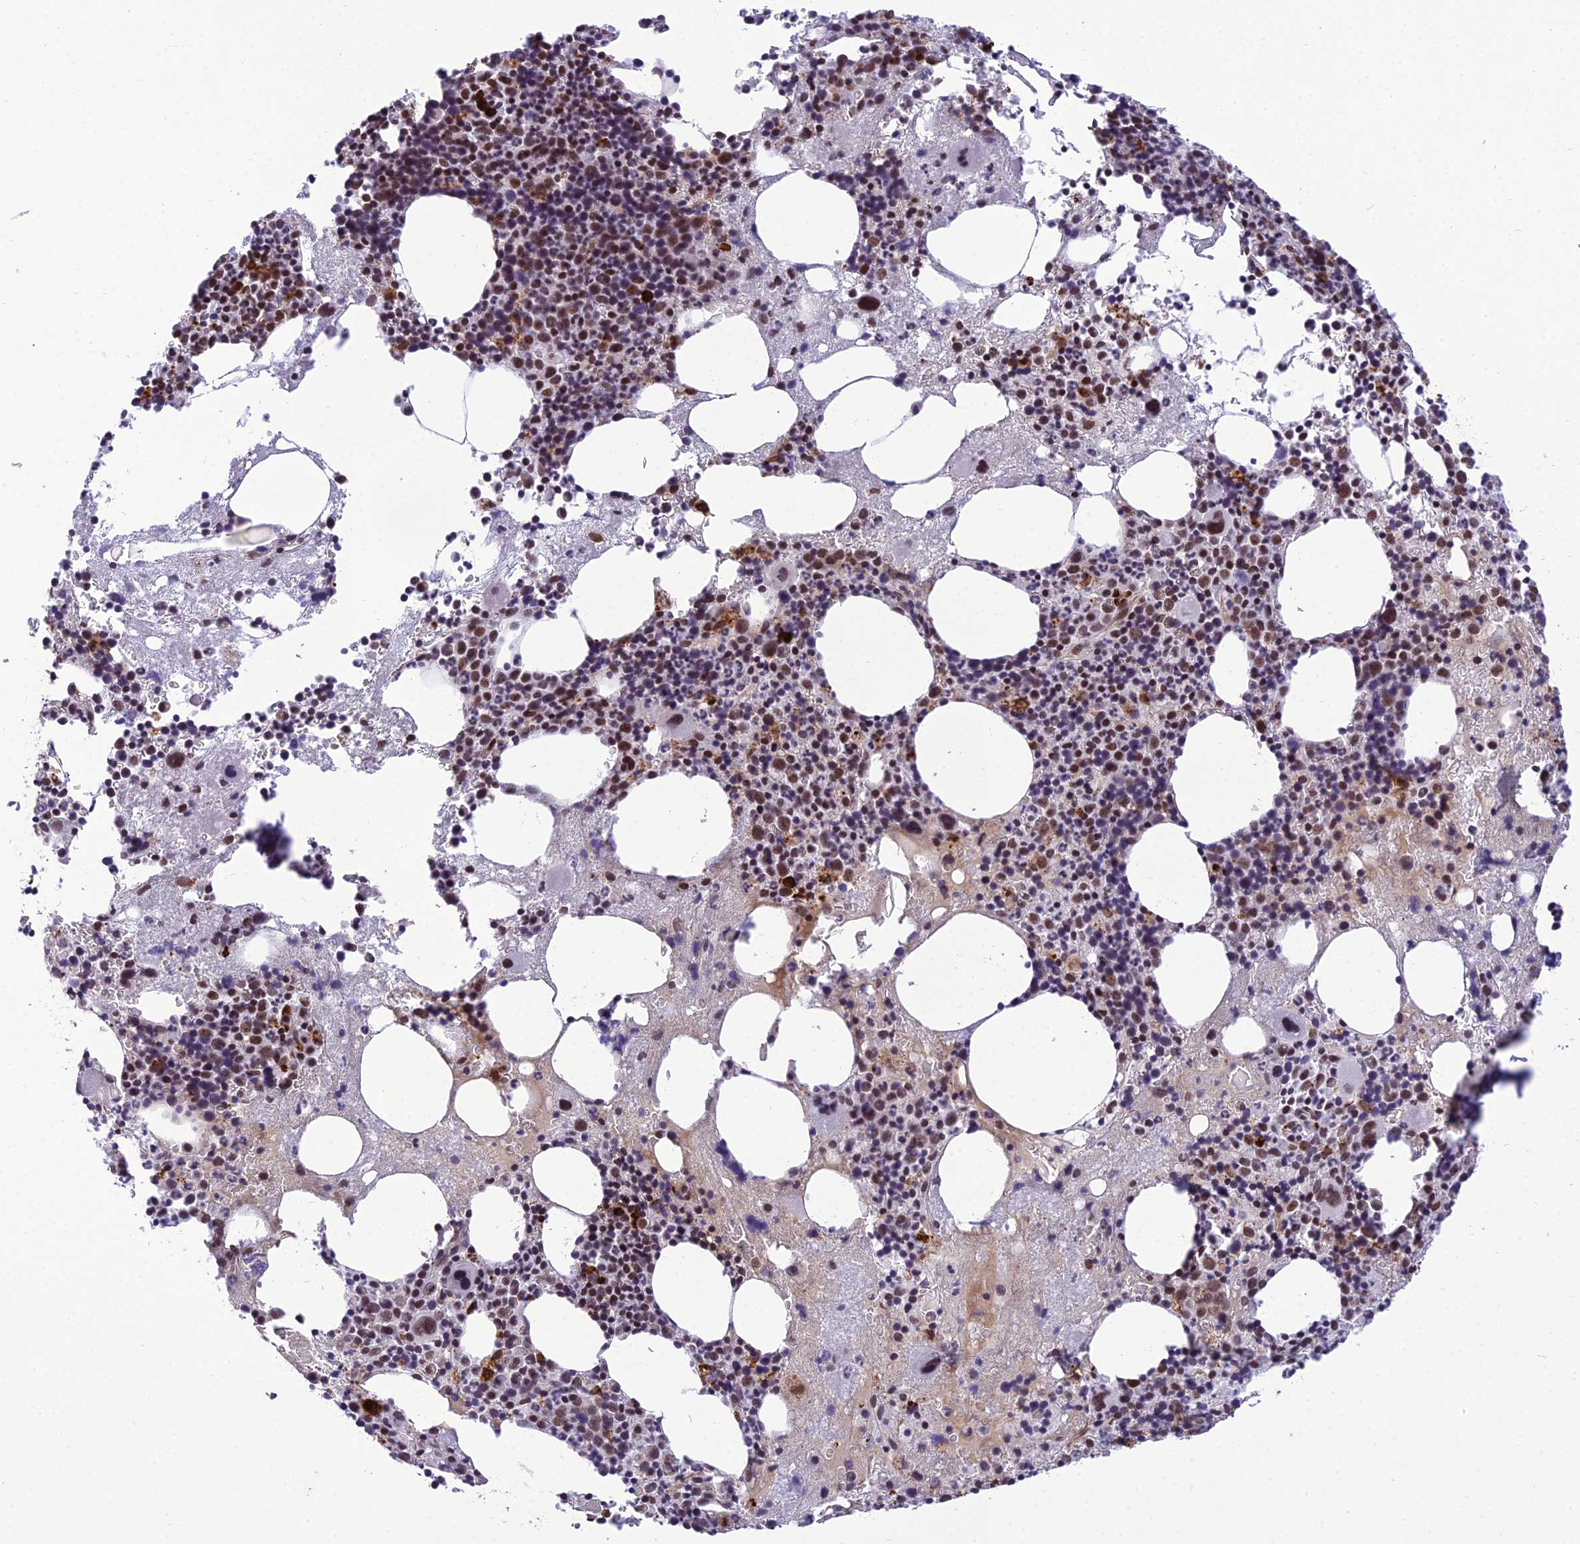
{"staining": {"intensity": "moderate", "quantity": "25%-75%", "location": "nuclear"}, "tissue": "bone marrow", "cell_type": "Hematopoietic cells", "image_type": "normal", "snomed": [{"axis": "morphology", "description": "Normal tissue, NOS"}, {"axis": "topography", "description": "Bone marrow"}], "caption": "A histopathology image showing moderate nuclear staining in approximately 25%-75% of hematopoietic cells in normal bone marrow, as visualized by brown immunohistochemical staining.", "gene": "SH3RF3", "patient": {"sex": "male", "age": 75}}